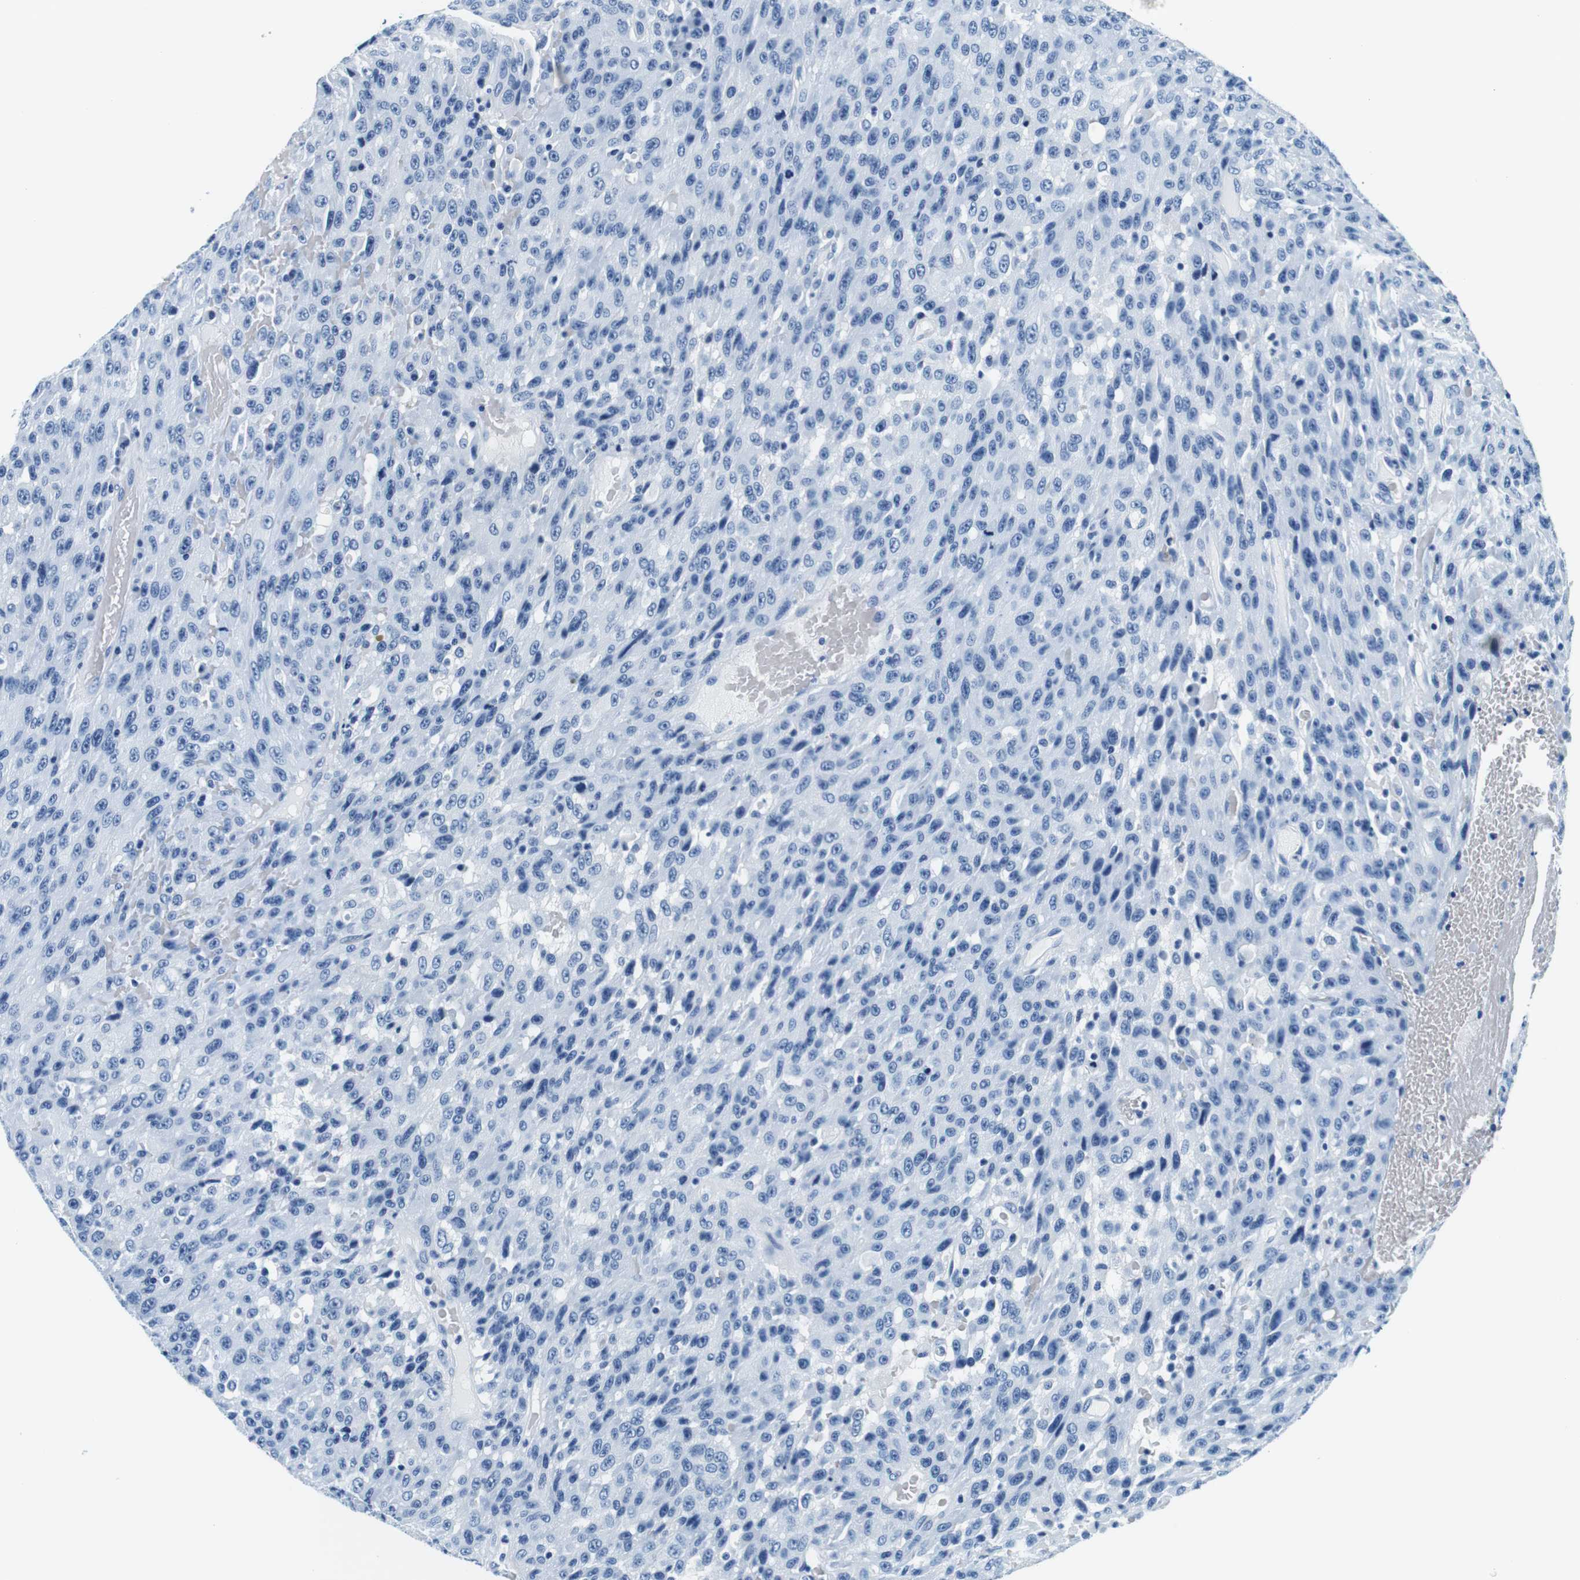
{"staining": {"intensity": "negative", "quantity": "none", "location": "none"}, "tissue": "urothelial cancer", "cell_type": "Tumor cells", "image_type": "cancer", "snomed": [{"axis": "morphology", "description": "Urothelial carcinoma, High grade"}, {"axis": "topography", "description": "Urinary bladder"}], "caption": "High magnification brightfield microscopy of urothelial carcinoma (high-grade) stained with DAB (3,3'-diaminobenzidine) (brown) and counterstained with hematoxylin (blue): tumor cells show no significant staining.", "gene": "ELANE", "patient": {"sex": "male", "age": 66}}